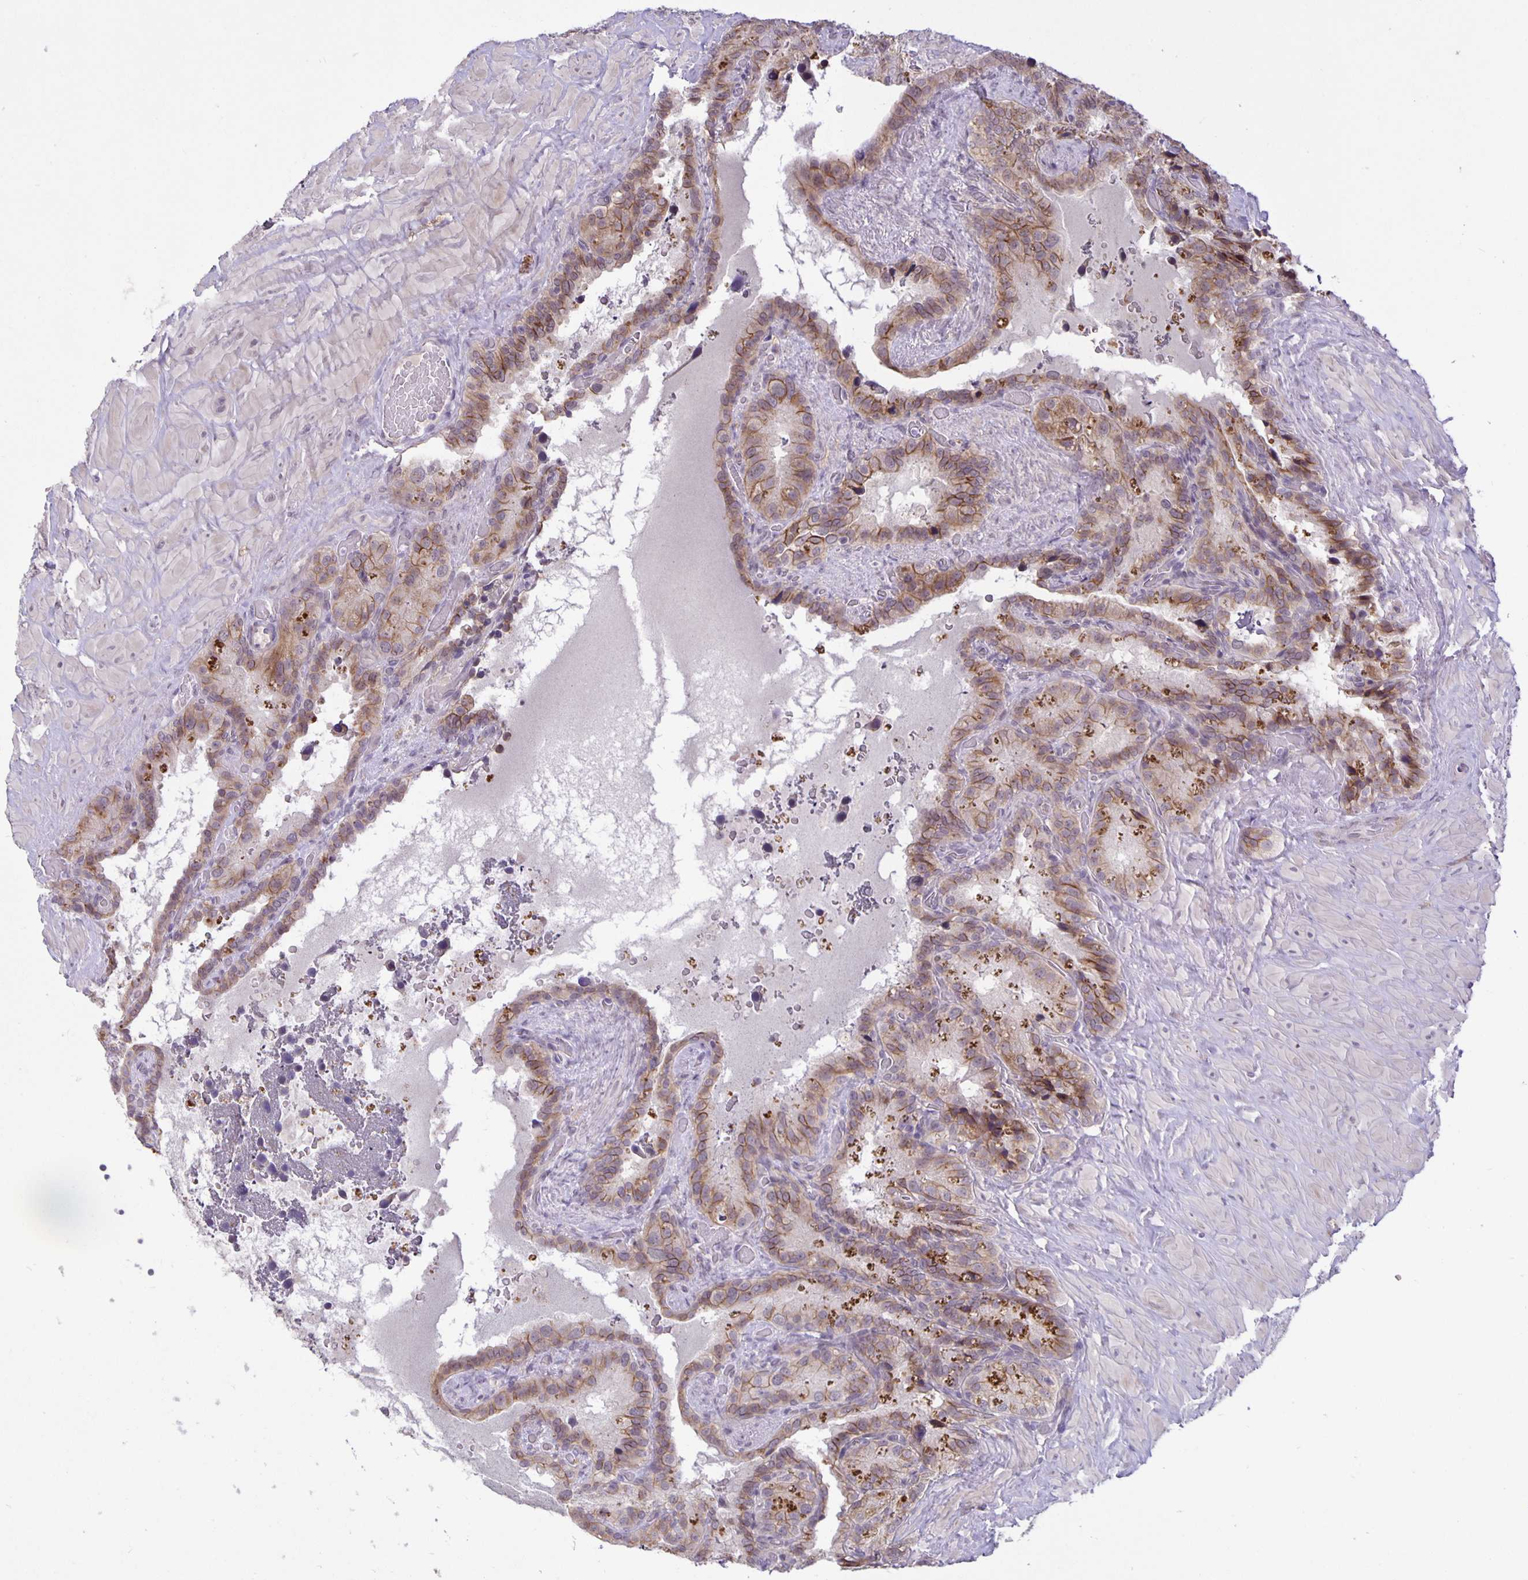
{"staining": {"intensity": "weak", "quantity": "25%-75%", "location": "cytoplasmic/membranous"}, "tissue": "seminal vesicle", "cell_type": "Glandular cells", "image_type": "normal", "snomed": [{"axis": "morphology", "description": "Normal tissue, NOS"}, {"axis": "topography", "description": "Seminal veicle"}], "caption": "The micrograph displays staining of benign seminal vesicle, revealing weak cytoplasmic/membranous protein positivity (brown color) within glandular cells. Nuclei are stained in blue.", "gene": "ARVCF", "patient": {"sex": "male", "age": 60}}